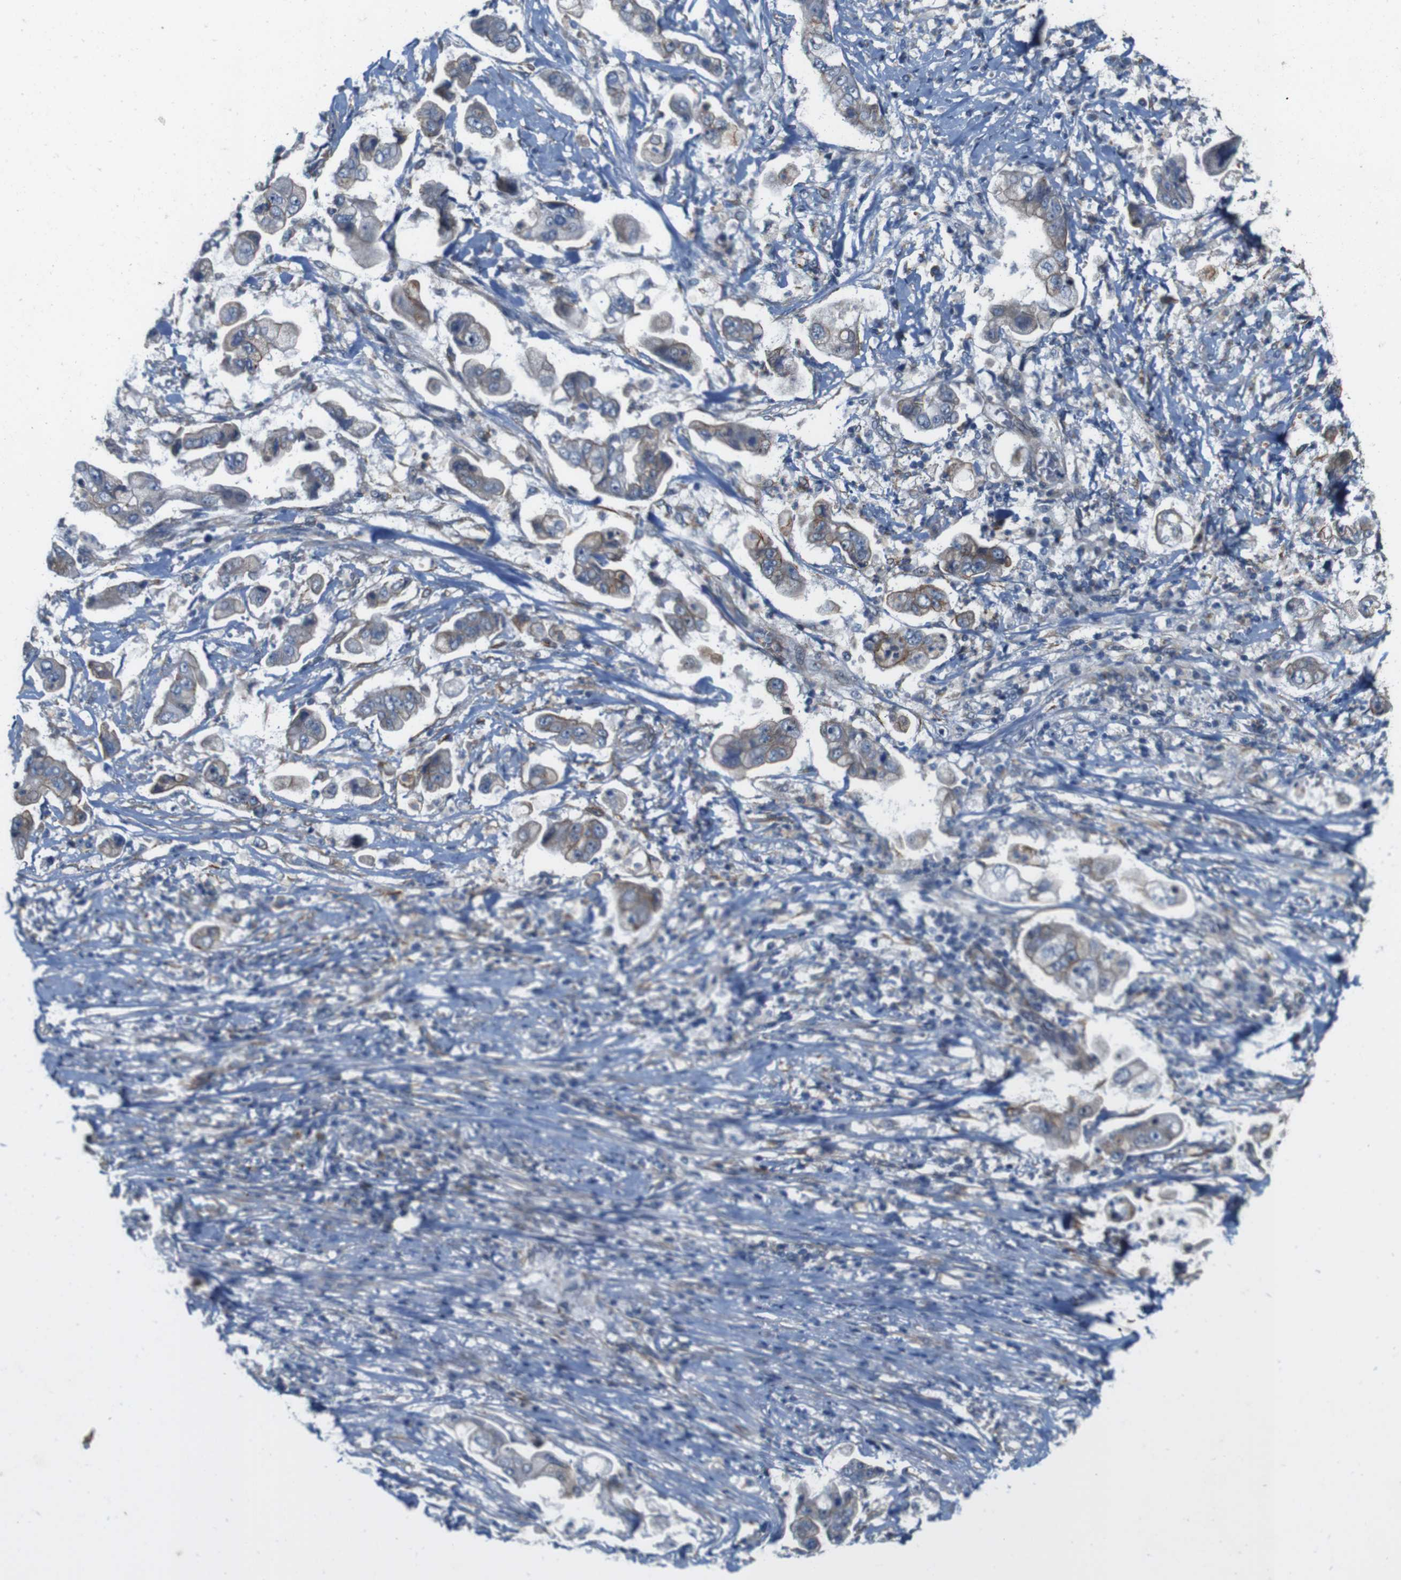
{"staining": {"intensity": "weak", "quantity": ">75%", "location": "cytoplasmic/membranous"}, "tissue": "stomach cancer", "cell_type": "Tumor cells", "image_type": "cancer", "snomed": [{"axis": "morphology", "description": "Adenocarcinoma, NOS"}, {"axis": "topography", "description": "Stomach"}], "caption": "Immunohistochemistry (IHC) image of human stomach cancer (adenocarcinoma) stained for a protein (brown), which demonstrates low levels of weak cytoplasmic/membranous positivity in approximately >75% of tumor cells.", "gene": "SKI", "patient": {"sex": "male", "age": 62}}